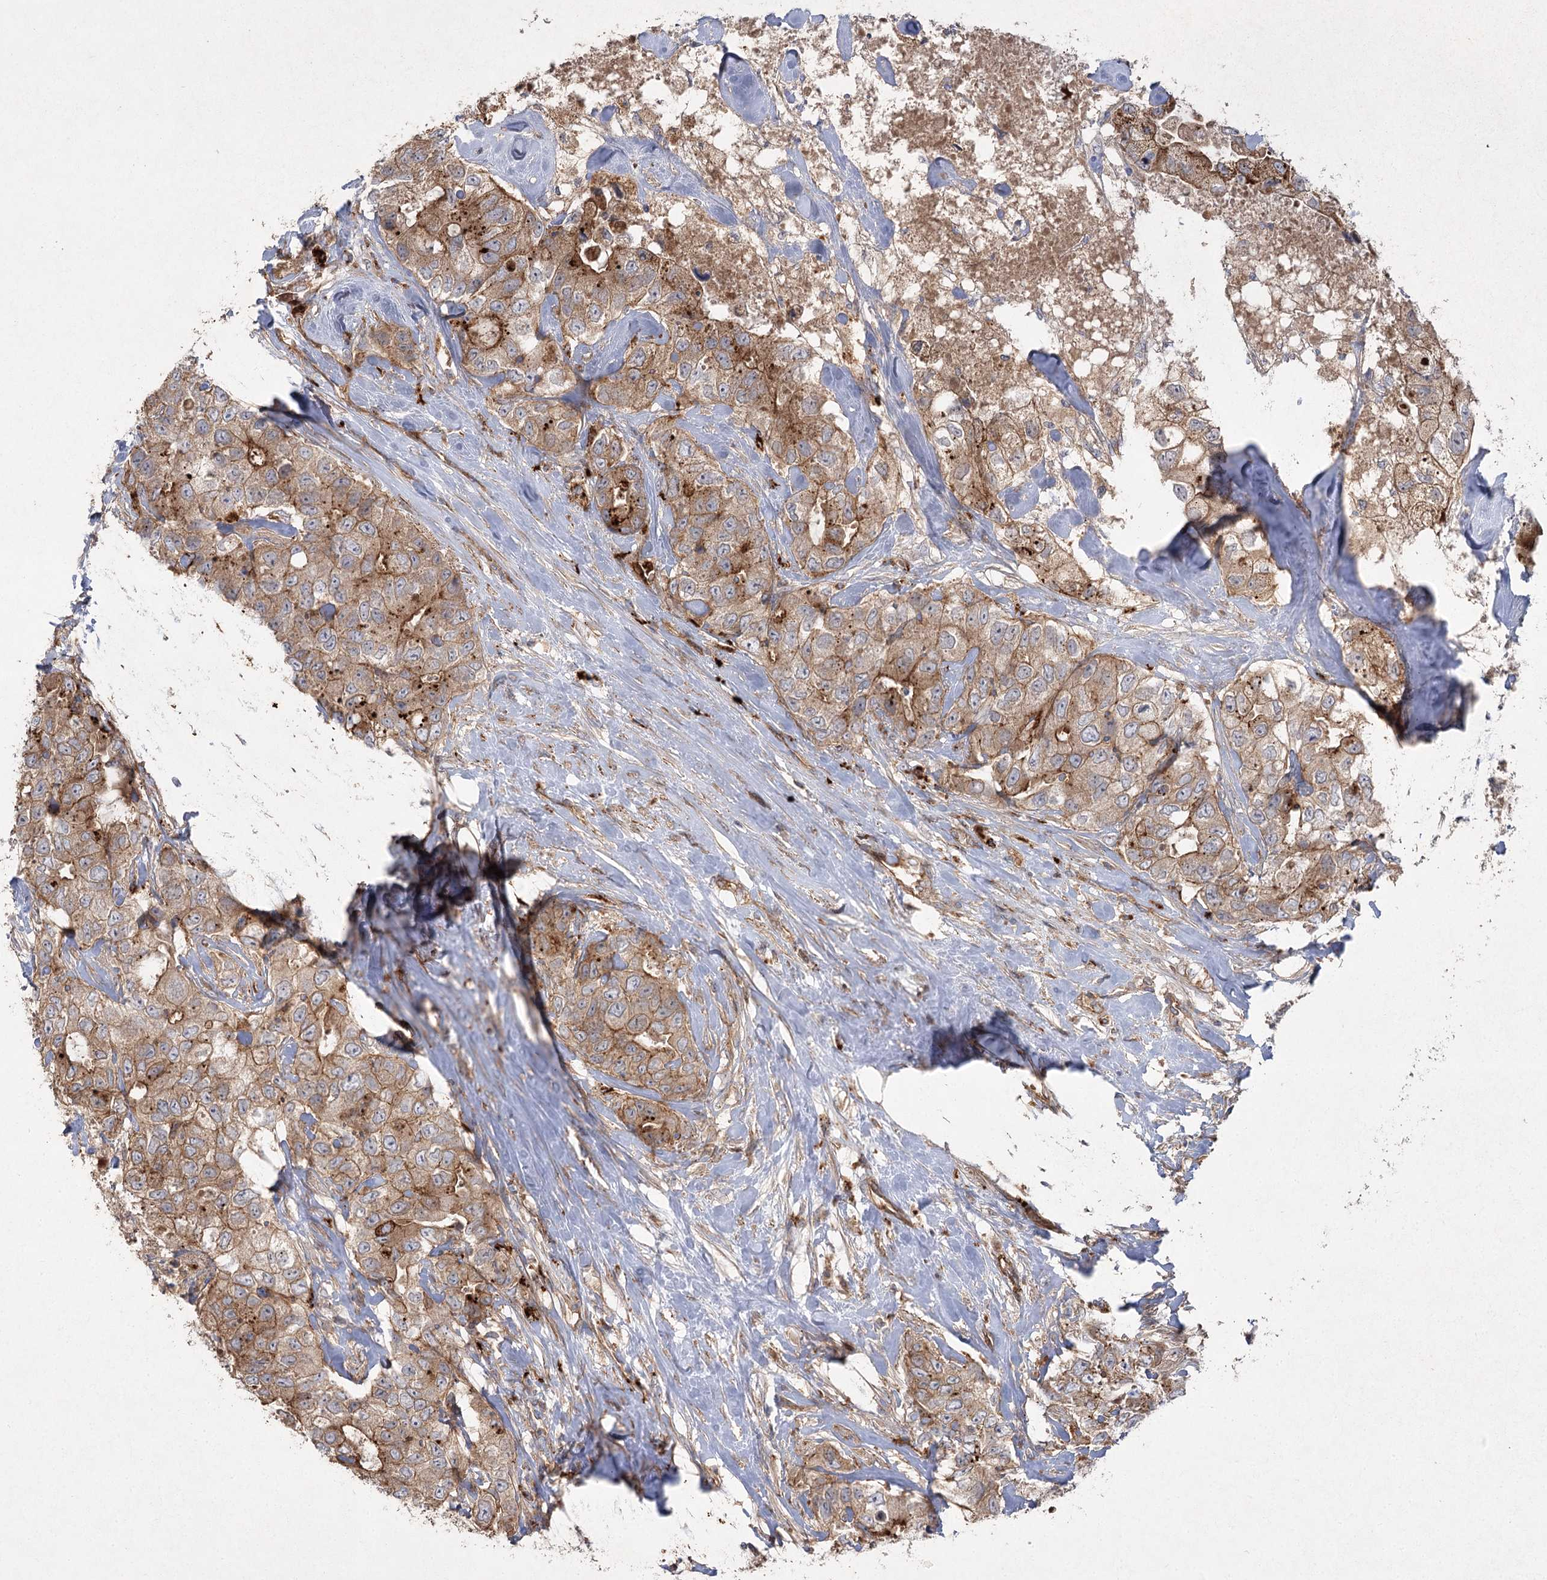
{"staining": {"intensity": "moderate", "quantity": ">75%", "location": "cytoplasmic/membranous"}, "tissue": "breast cancer", "cell_type": "Tumor cells", "image_type": "cancer", "snomed": [{"axis": "morphology", "description": "Duct carcinoma"}, {"axis": "topography", "description": "Breast"}], "caption": "Breast cancer stained for a protein (brown) reveals moderate cytoplasmic/membranous positive staining in about >75% of tumor cells.", "gene": "KIAA0825", "patient": {"sex": "female", "age": 62}}